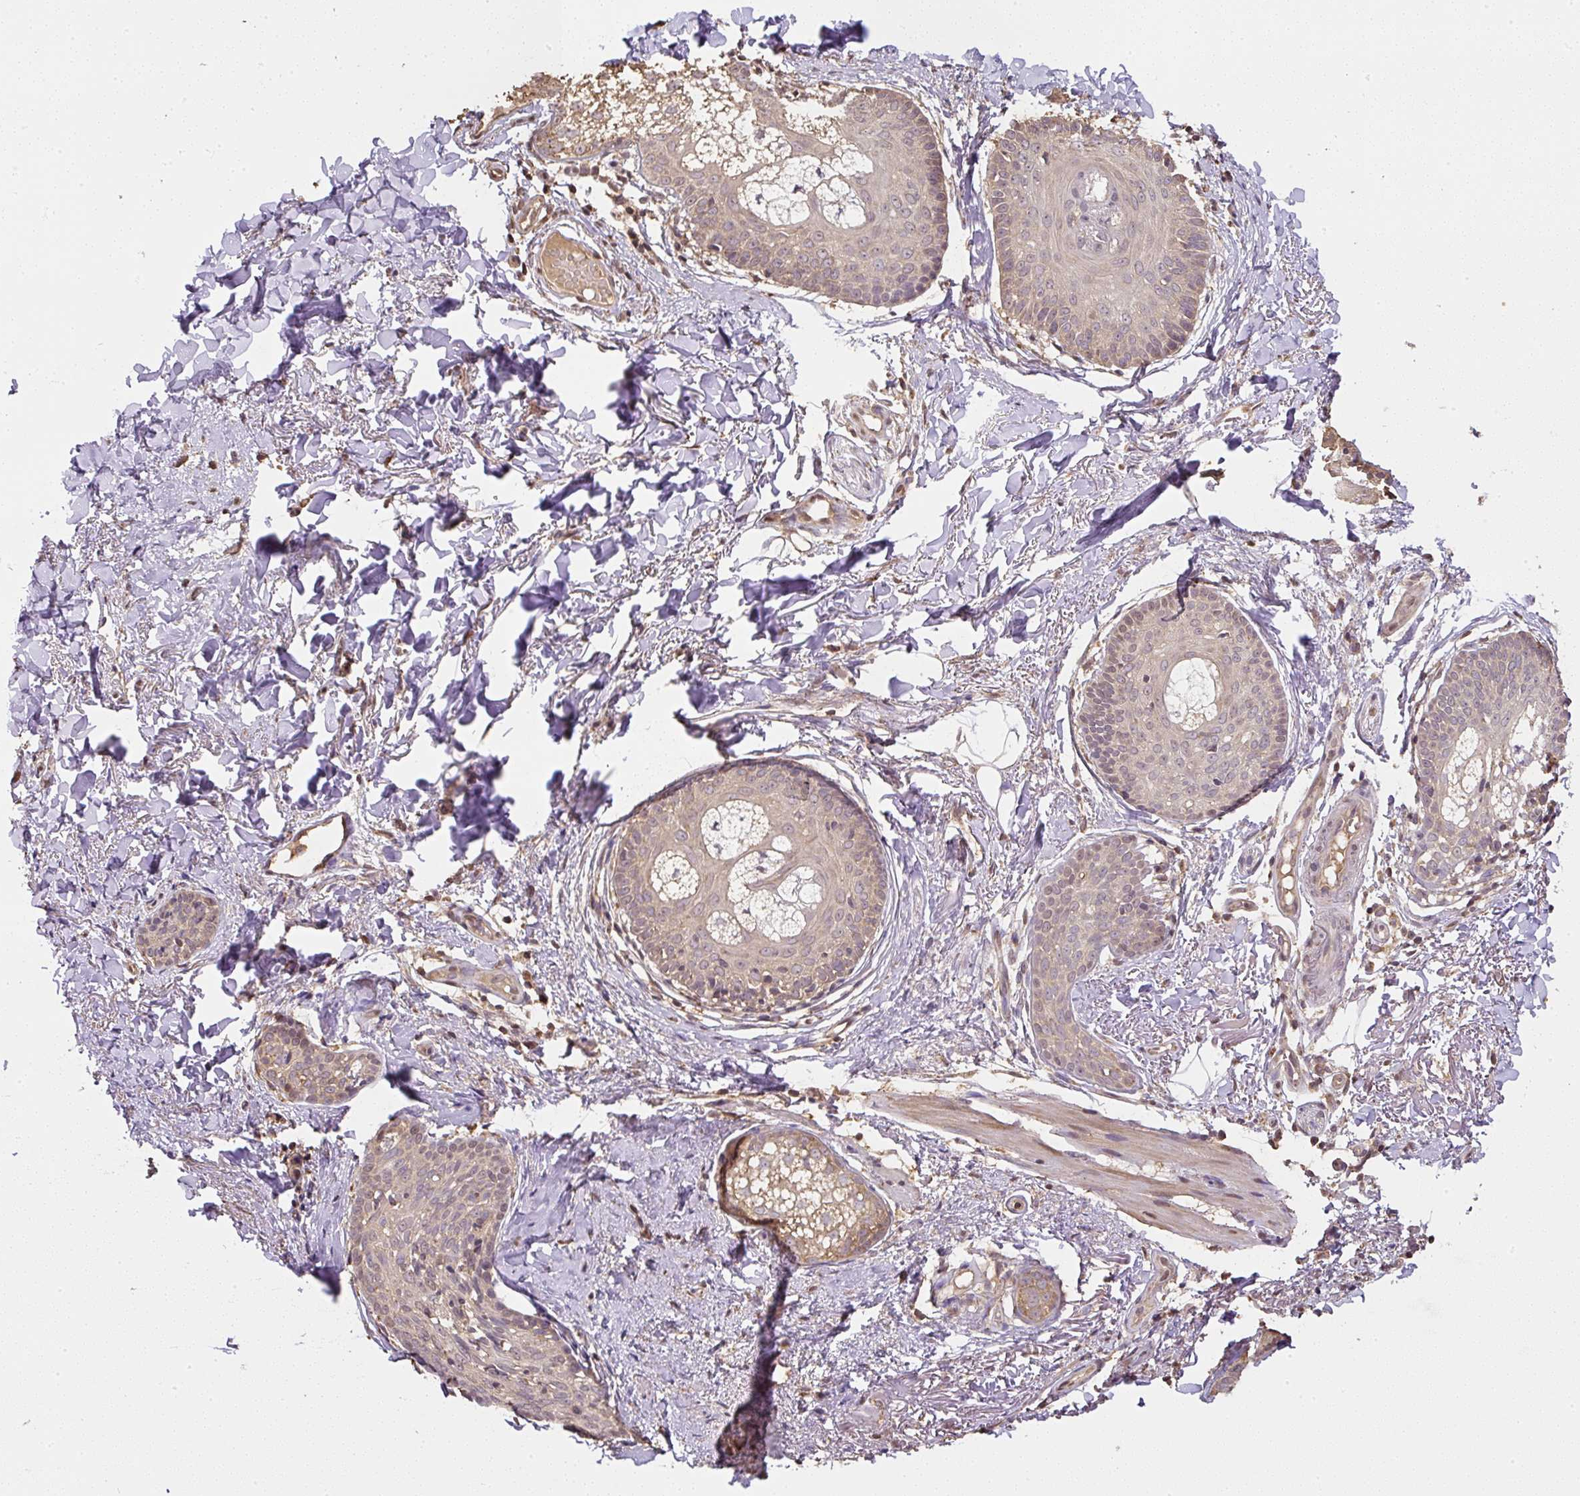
{"staining": {"intensity": "weak", "quantity": "25%-75%", "location": "cytoplasmic/membranous,nuclear"}, "tissue": "skin cancer", "cell_type": "Tumor cells", "image_type": "cancer", "snomed": [{"axis": "morphology", "description": "Basal cell carcinoma"}, {"axis": "topography", "description": "Skin"}], "caption": "Human skin basal cell carcinoma stained for a protein (brown) exhibits weak cytoplasmic/membranous and nuclear positive staining in approximately 25%-75% of tumor cells.", "gene": "TMEM170B", "patient": {"sex": "female", "age": 60}}